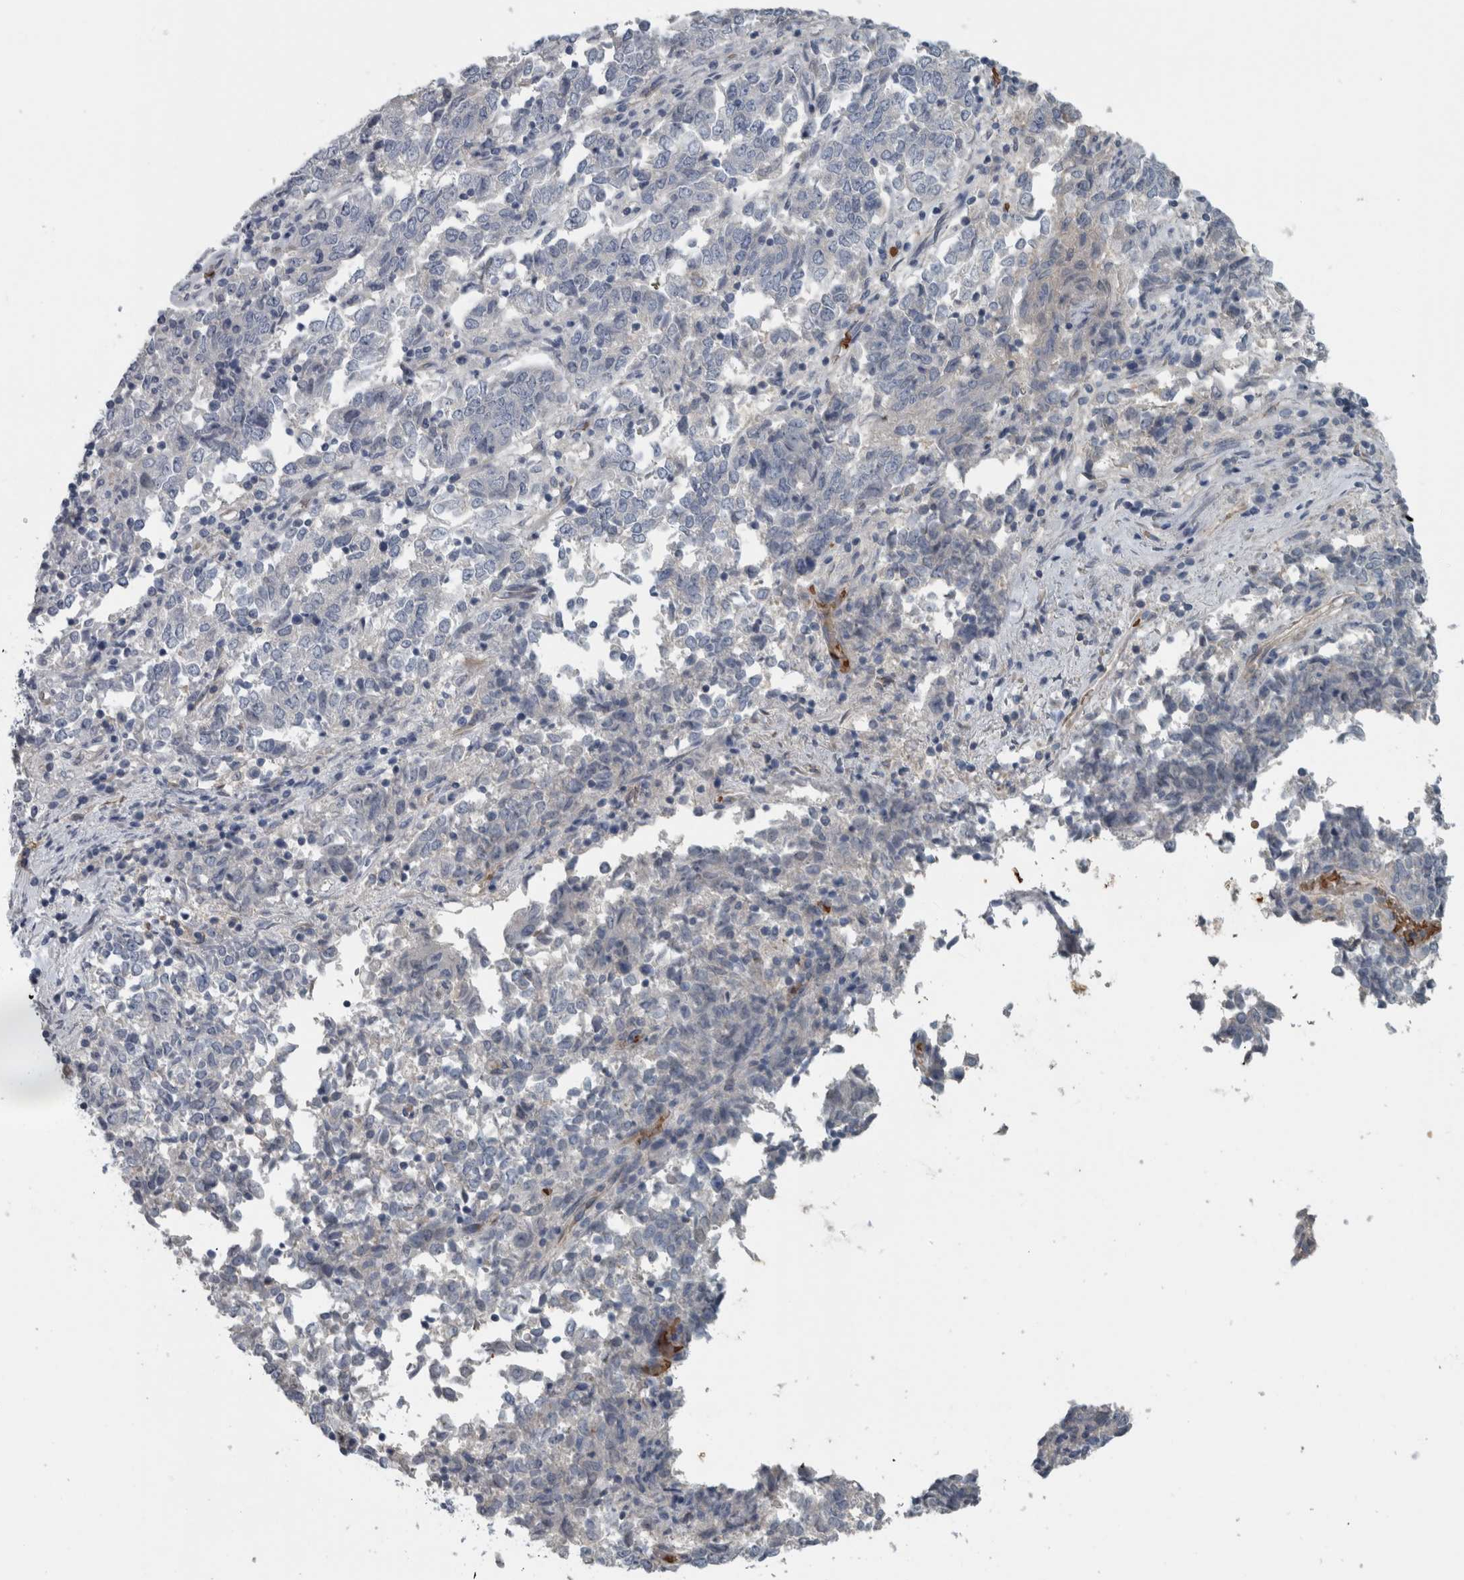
{"staining": {"intensity": "negative", "quantity": "none", "location": "none"}, "tissue": "endometrial cancer", "cell_type": "Tumor cells", "image_type": "cancer", "snomed": [{"axis": "morphology", "description": "Adenocarcinoma, NOS"}, {"axis": "topography", "description": "Endometrium"}], "caption": "Tumor cells show no significant protein staining in endometrial cancer (adenocarcinoma).", "gene": "SH3GL2", "patient": {"sex": "female", "age": 80}}